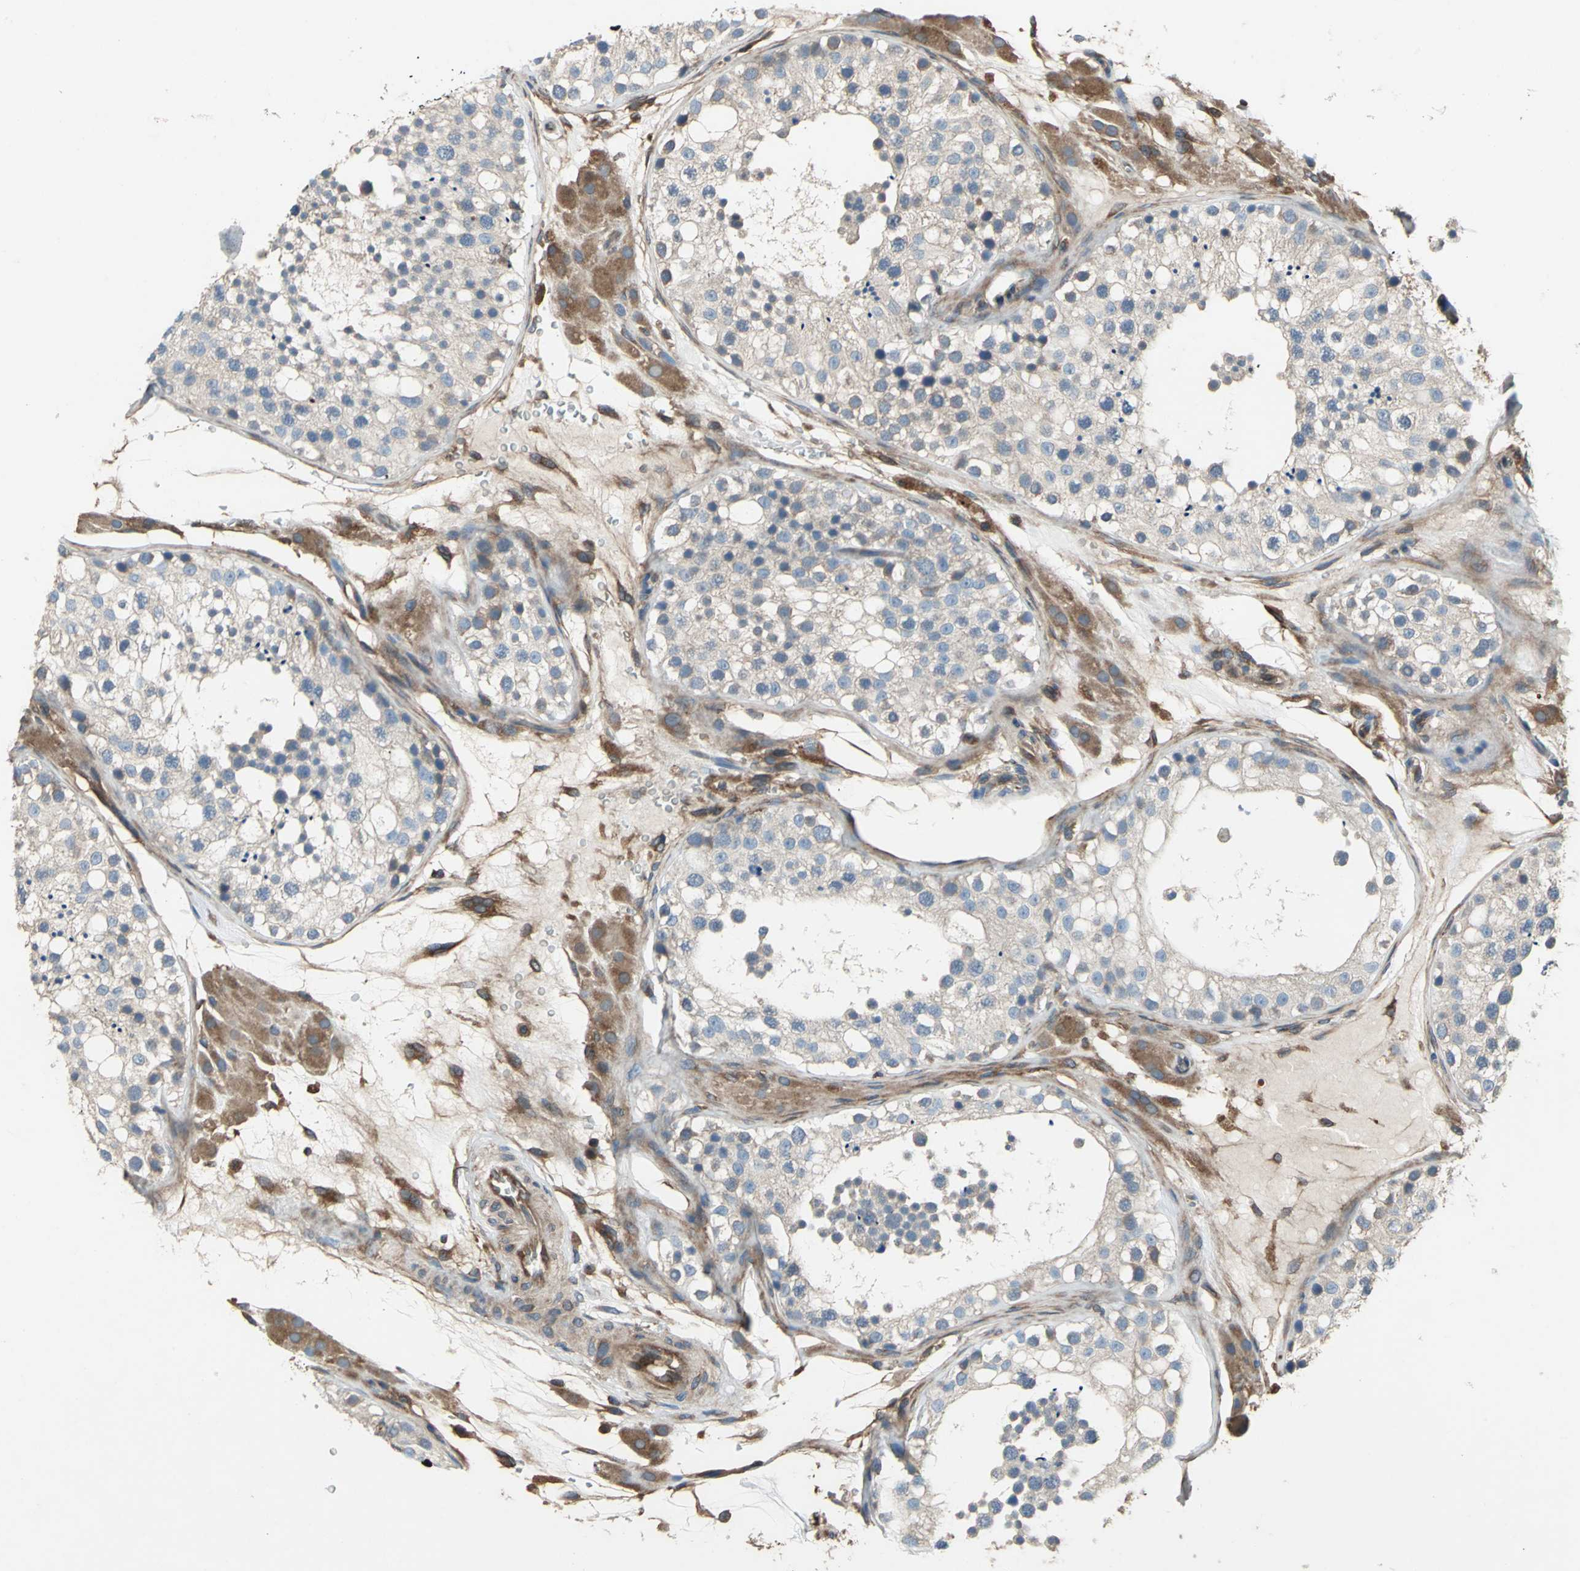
{"staining": {"intensity": "moderate", "quantity": "<25%", "location": "cytoplasmic/membranous"}, "tissue": "testis", "cell_type": "Cells in seminiferous ducts", "image_type": "normal", "snomed": [{"axis": "morphology", "description": "Normal tissue, NOS"}, {"axis": "topography", "description": "Testis"}], "caption": "A histopathology image of human testis stained for a protein reveals moderate cytoplasmic/membranous brown staining in cells in seminiferous ducts.", "gene": "CAPN1", "patient": {"sex": "male", "age": 26}}